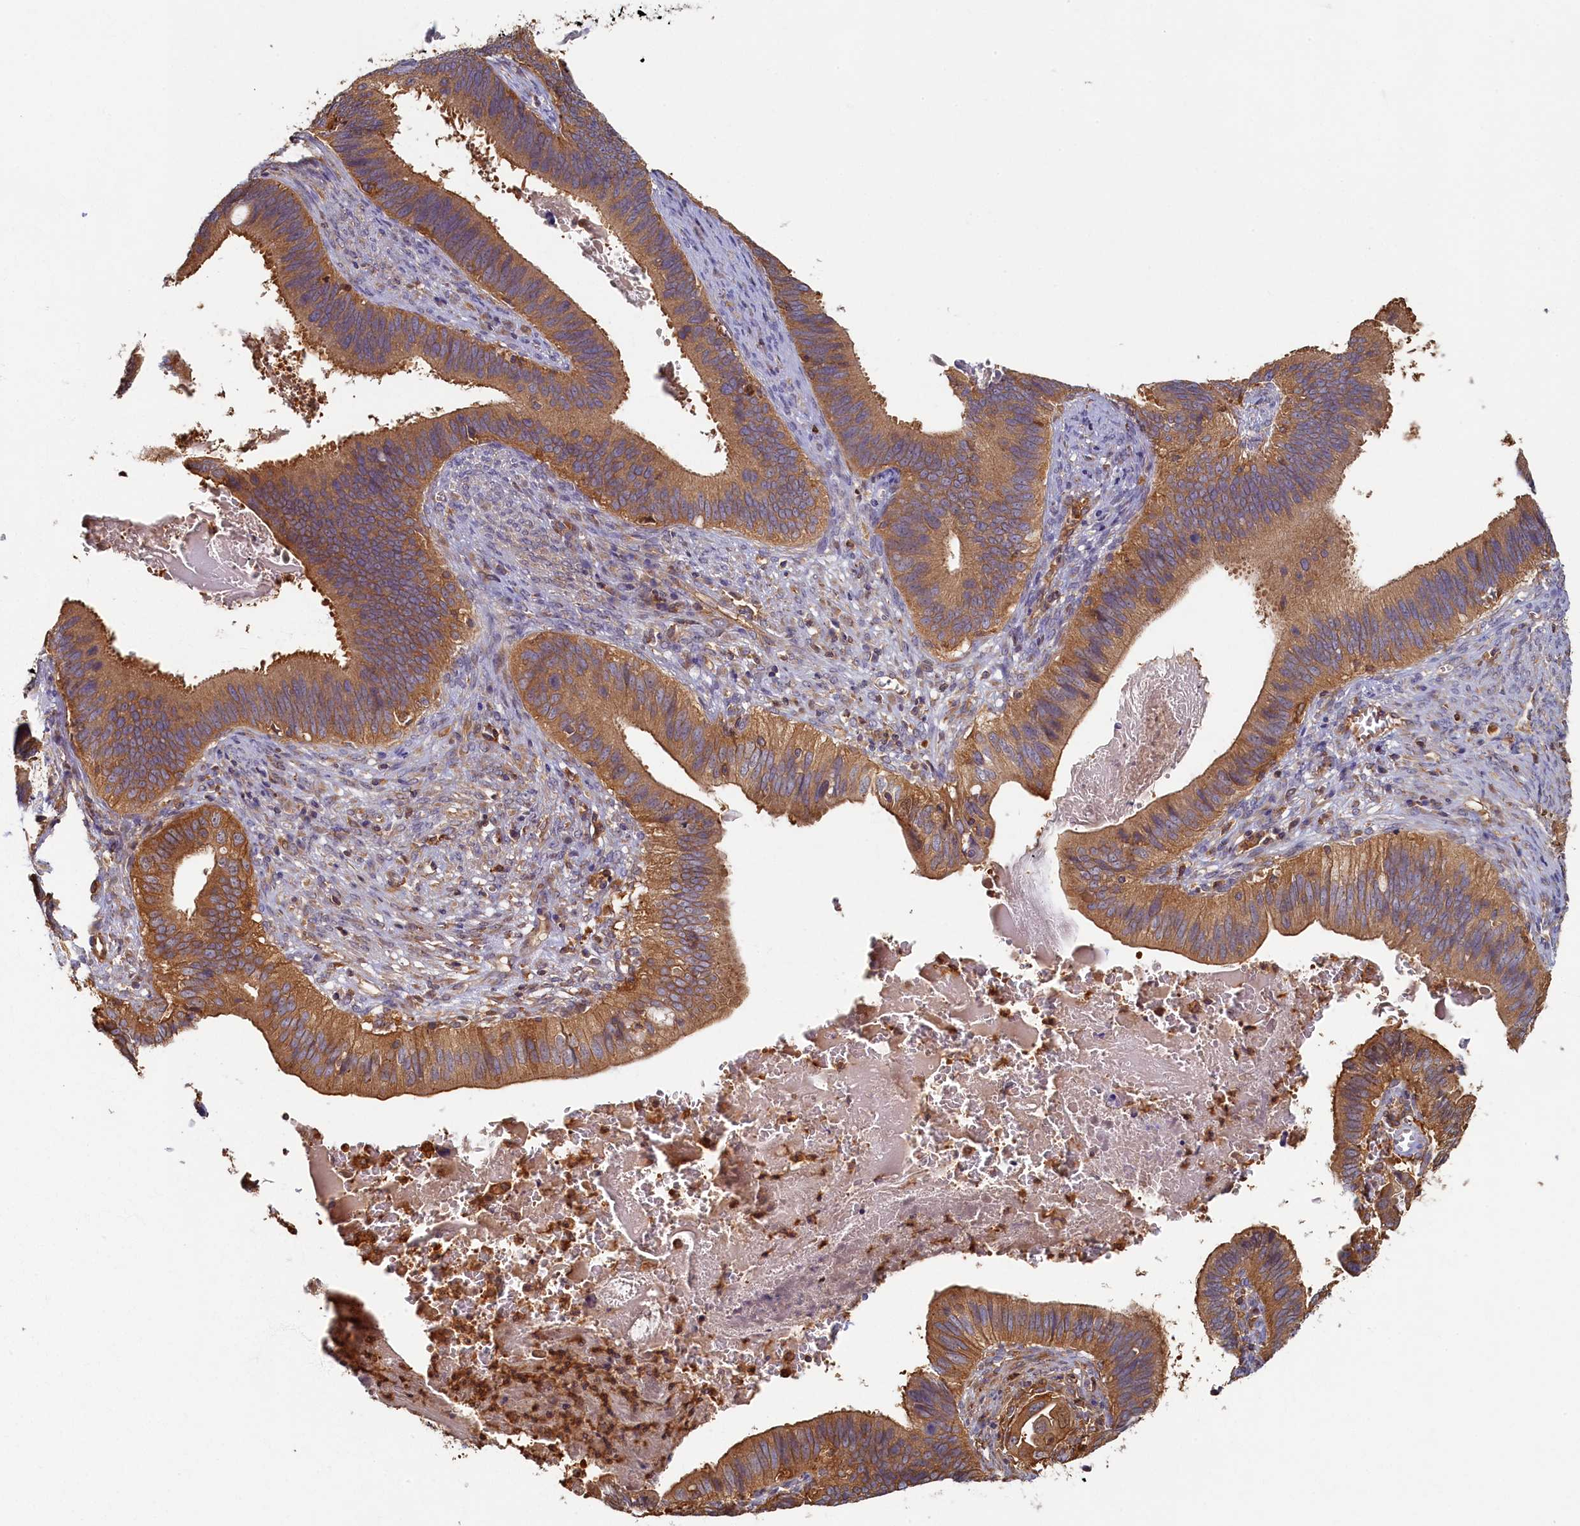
{"staining": {"intensity": "moderate", "quantity": ">75%", "location": "cytoplasmic/membranous"}, "tissue": "cervical cancer", "cell_type": "Tumor cells", "image_type": "cancer", "snomed": [{"axis": "morphology", "description": "Adenocarcinoma, NOS"}, {"axis": "topography", "description": "Cervix"}], "caption": "Adenocarcinoma (cervical) was stained to show a protein in brown. There is medium levels of moderate cytoplasmic/membranous positivity in approximately >75% of tumor cells. Nuclei are stained in blue.", "gene": "TIMM8B", "patient": {"sex": "female", "age": 42}}